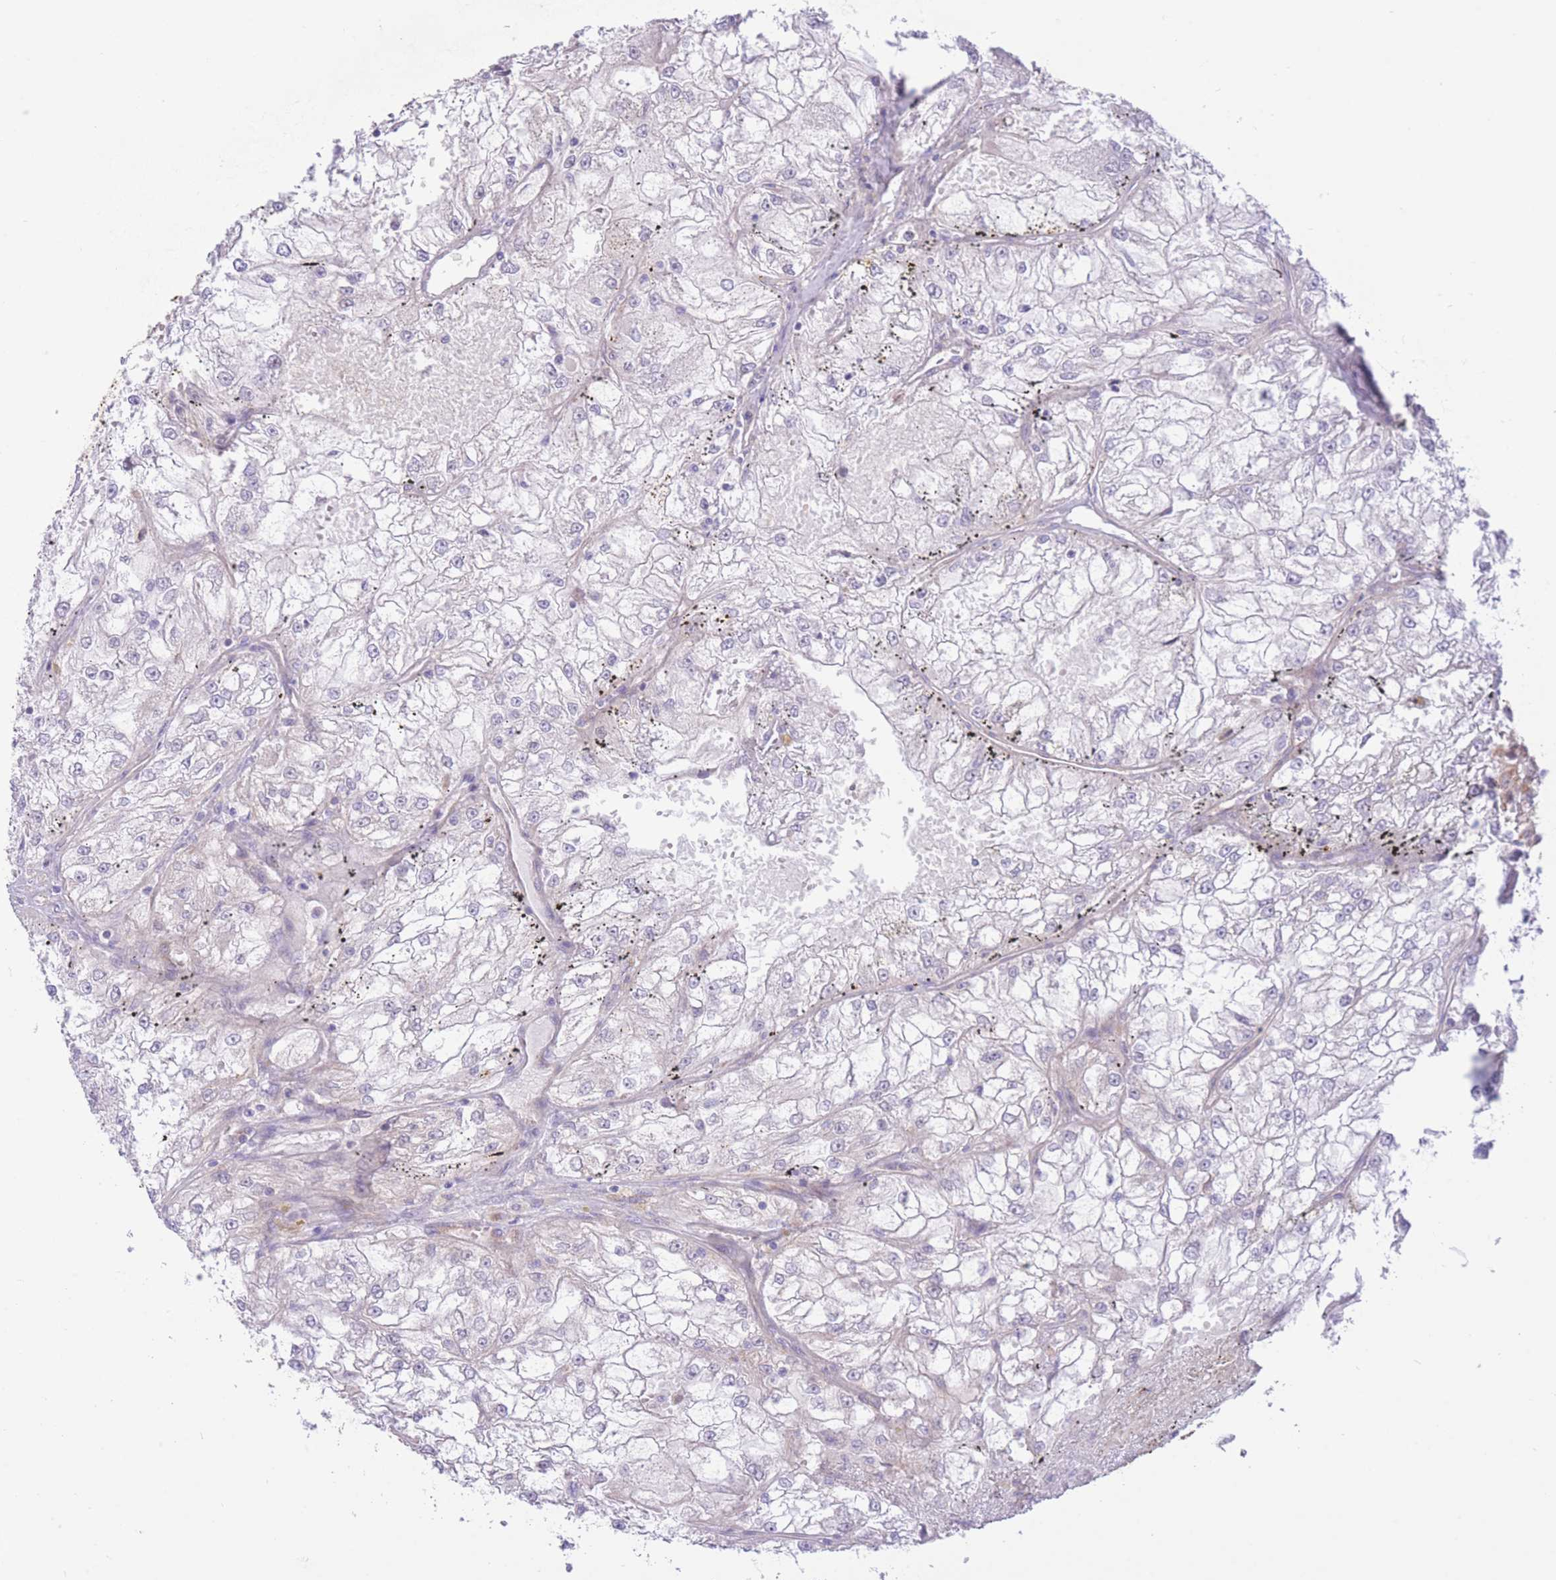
{"staining": {"intensity": "negative", "quantity": "none", "location": "none"}, "tissue": "renal cancer", "cell_type": "Tumor cells", "image_type": "cancer", "snomed": [{"axis": "morphology", "description": "Adenocarcinoma, NOS"}, {"axis": "topography", "description": "Kidney"}], "caption": "Immunohistochemistry (IHC) photomicrograph of neoplastic tissue: human renal cancer stained with DAB (3,3'-diaminobenzidine) exhibits no significant protein expression in tumor cells.", "gene": "MRPS31", "patient": {"sex": "female", "age": 72}}